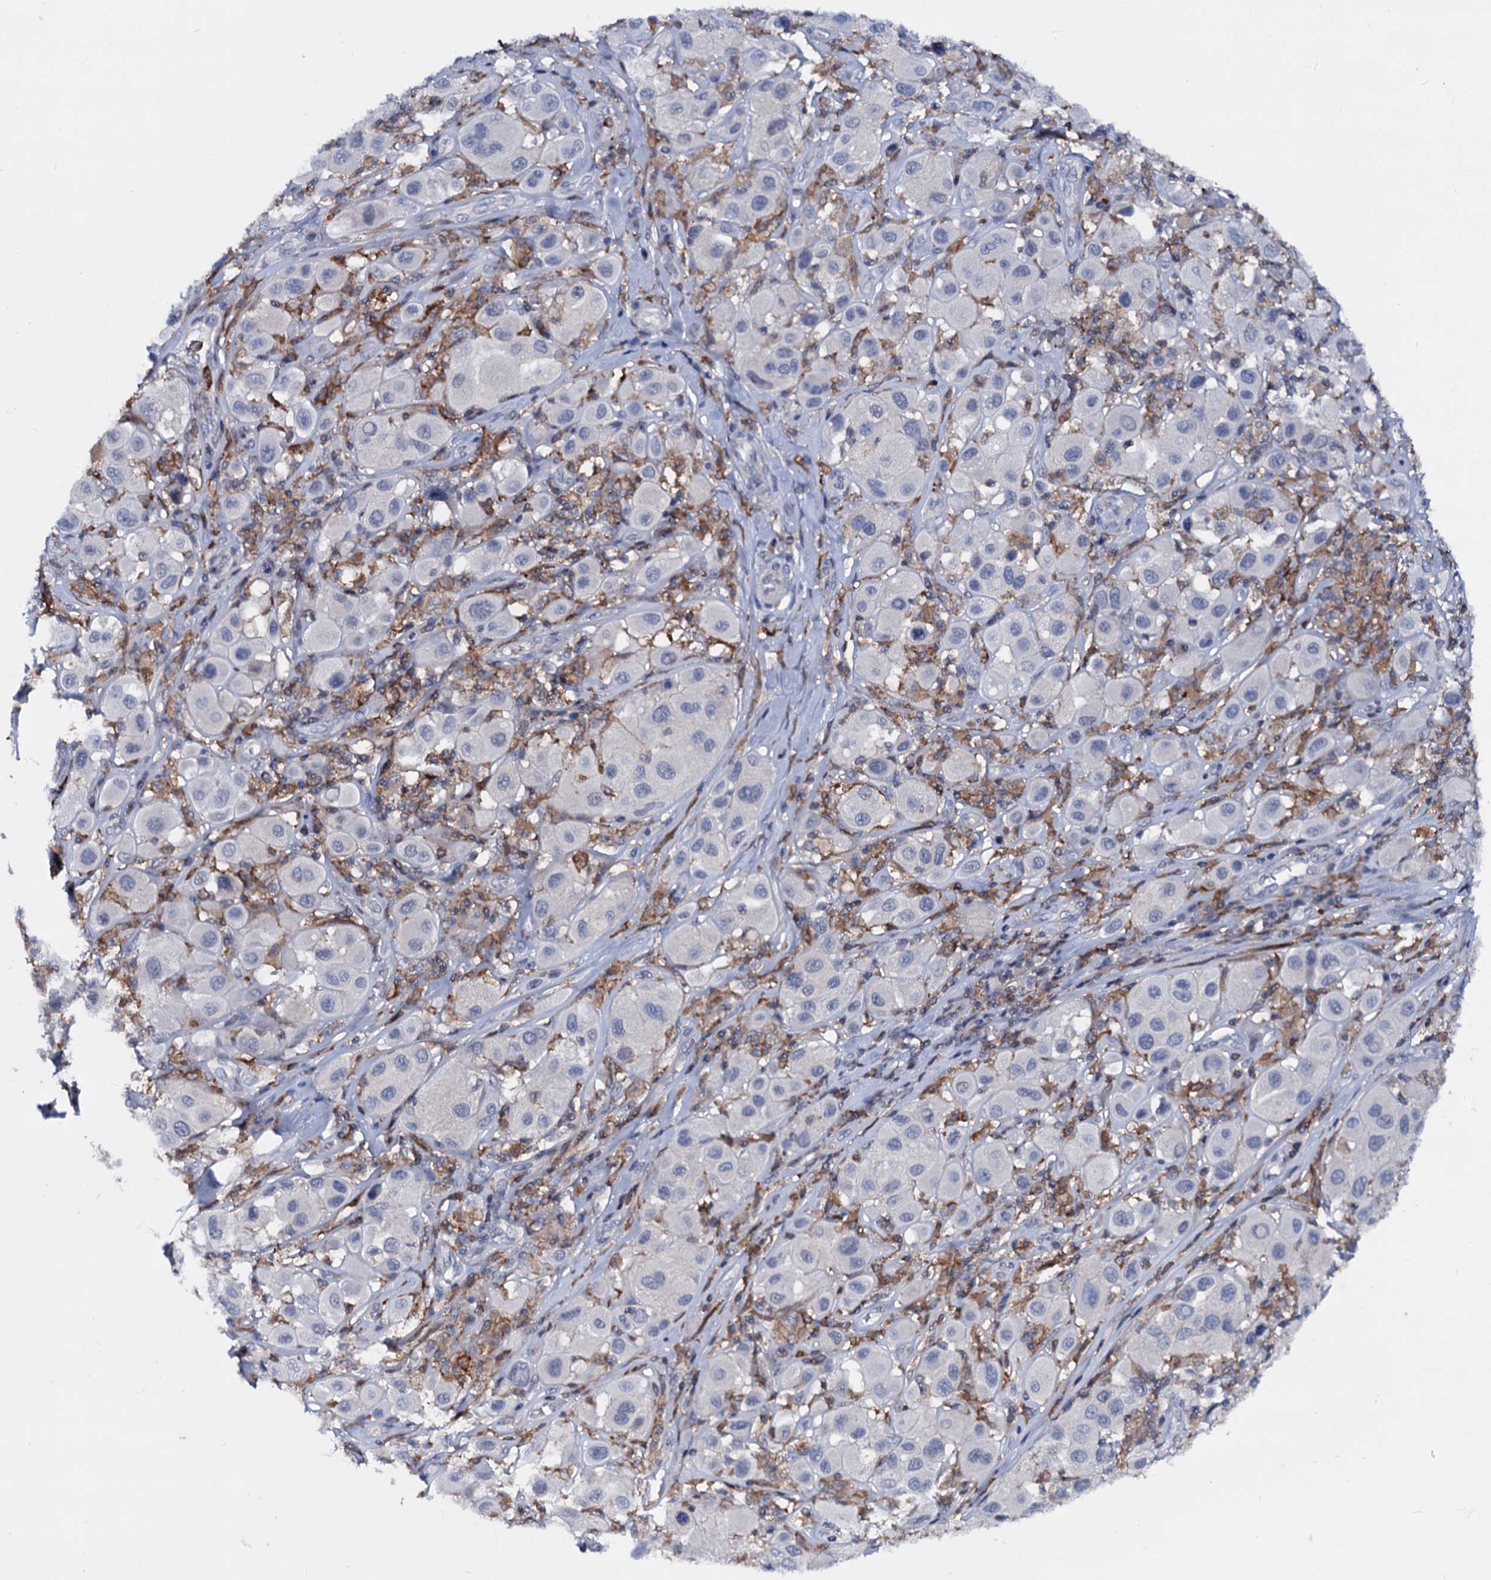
{"staining": {"intensity": "negative", "quantity": "none", "location": "none"}, "tissue": "melanoma", "cell_type": "Tumor cells", "image_type": "cancer", "snomed": [{"axis": "morphology", "description": "Malignant melanoma, Metastatic site"}, {"axis": "topography", "description": "Skin"}], "caption": "Immunohistochemical staining of malignant melanoma (metastatic site) demonstrates no significant expression in tumor cells.", "gene": "RHOG", "patient": {"sex": "male", "age": 41}}